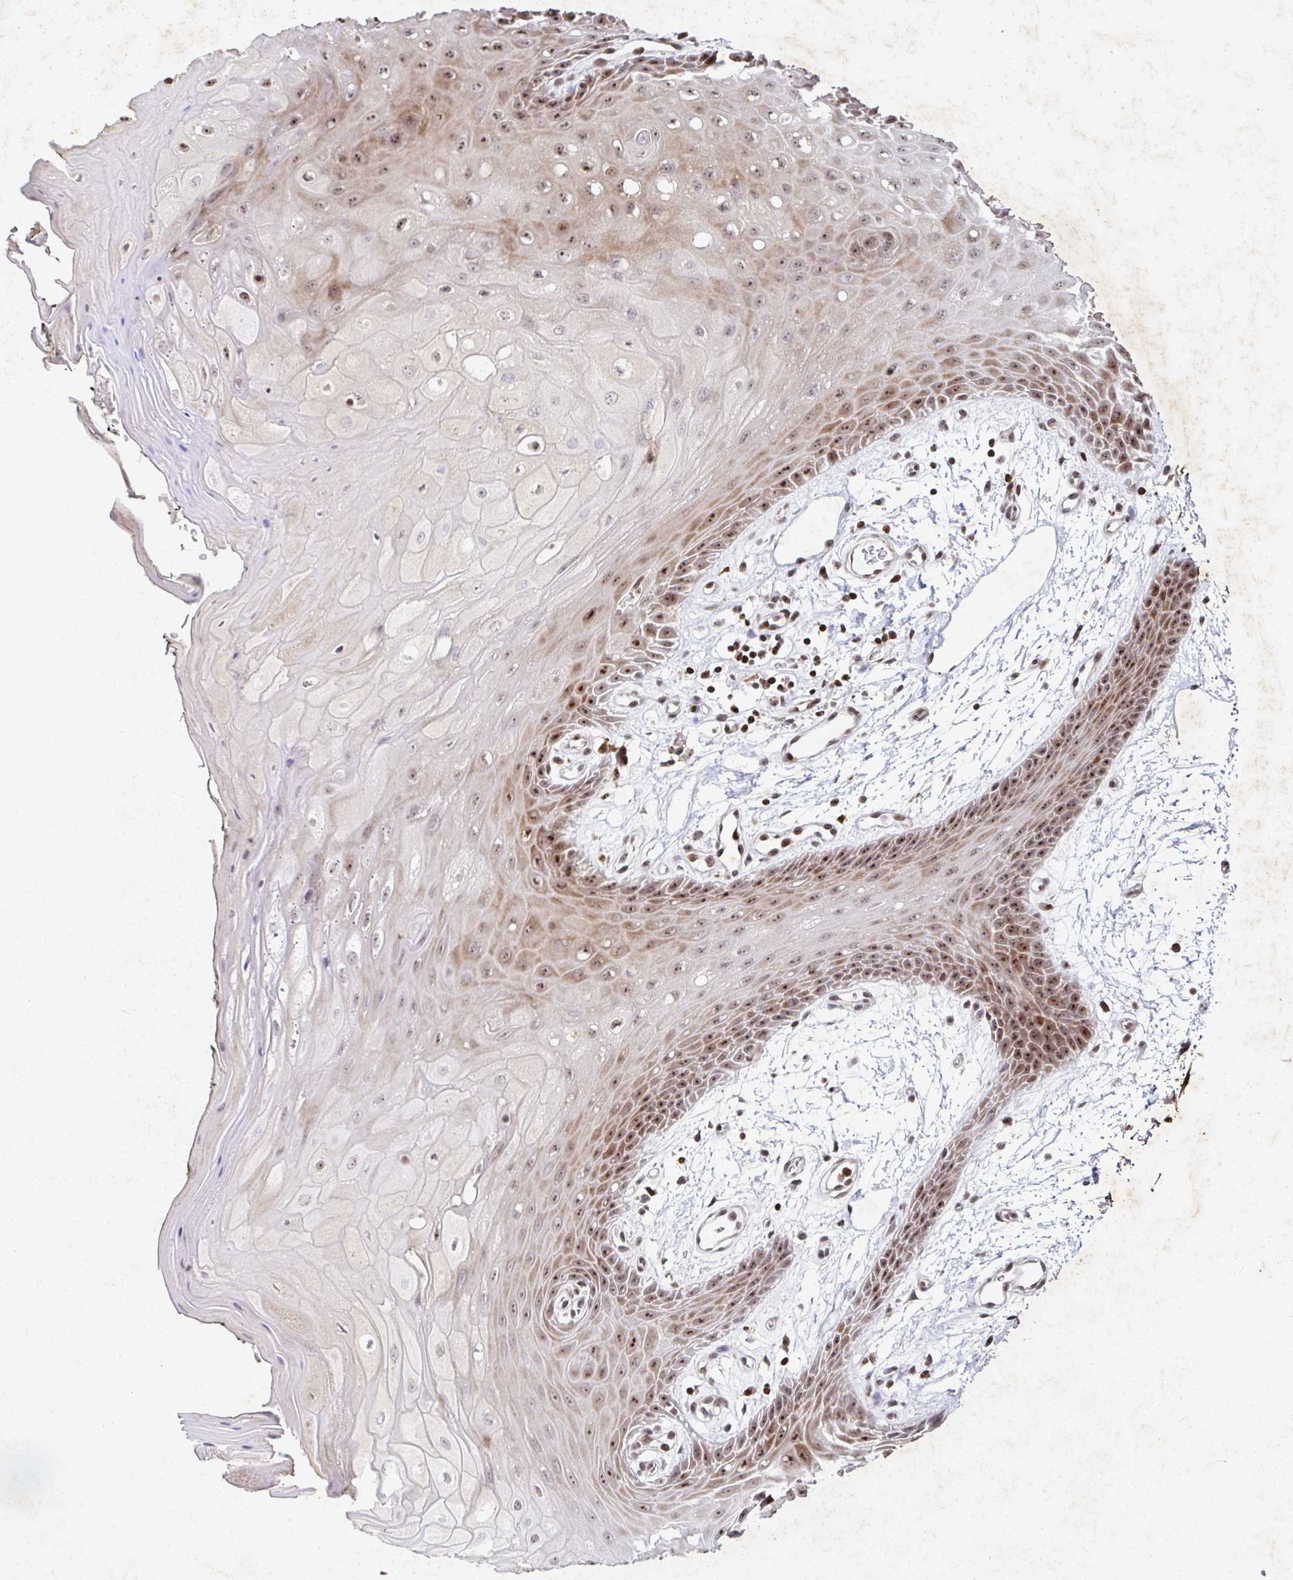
{"staining": {"intensity": "moderate", "quantity": ">75%", "location": "nuclear"}, "tissue": "oral mucosa", "cell_type": "Squamous epithelial cells", "image_type": "normal", "snomed": [{"axis": "morphology", "description": "Normal tissue, NOS"}, {"axis": "topography", "description": "Oral tissue"}, {"axis": "topography", "description": "Tounge, NOS"}], "caption": "Immunohistochemistry micrograph of normal human oral mucosa stained for a protein (brown), which exhibits medium levels of moderate nuclear expression in approximately >75% of squamous epithelial cells.", "gene": "C19orf53", "patient": {"sex": "female", "age": 59}}